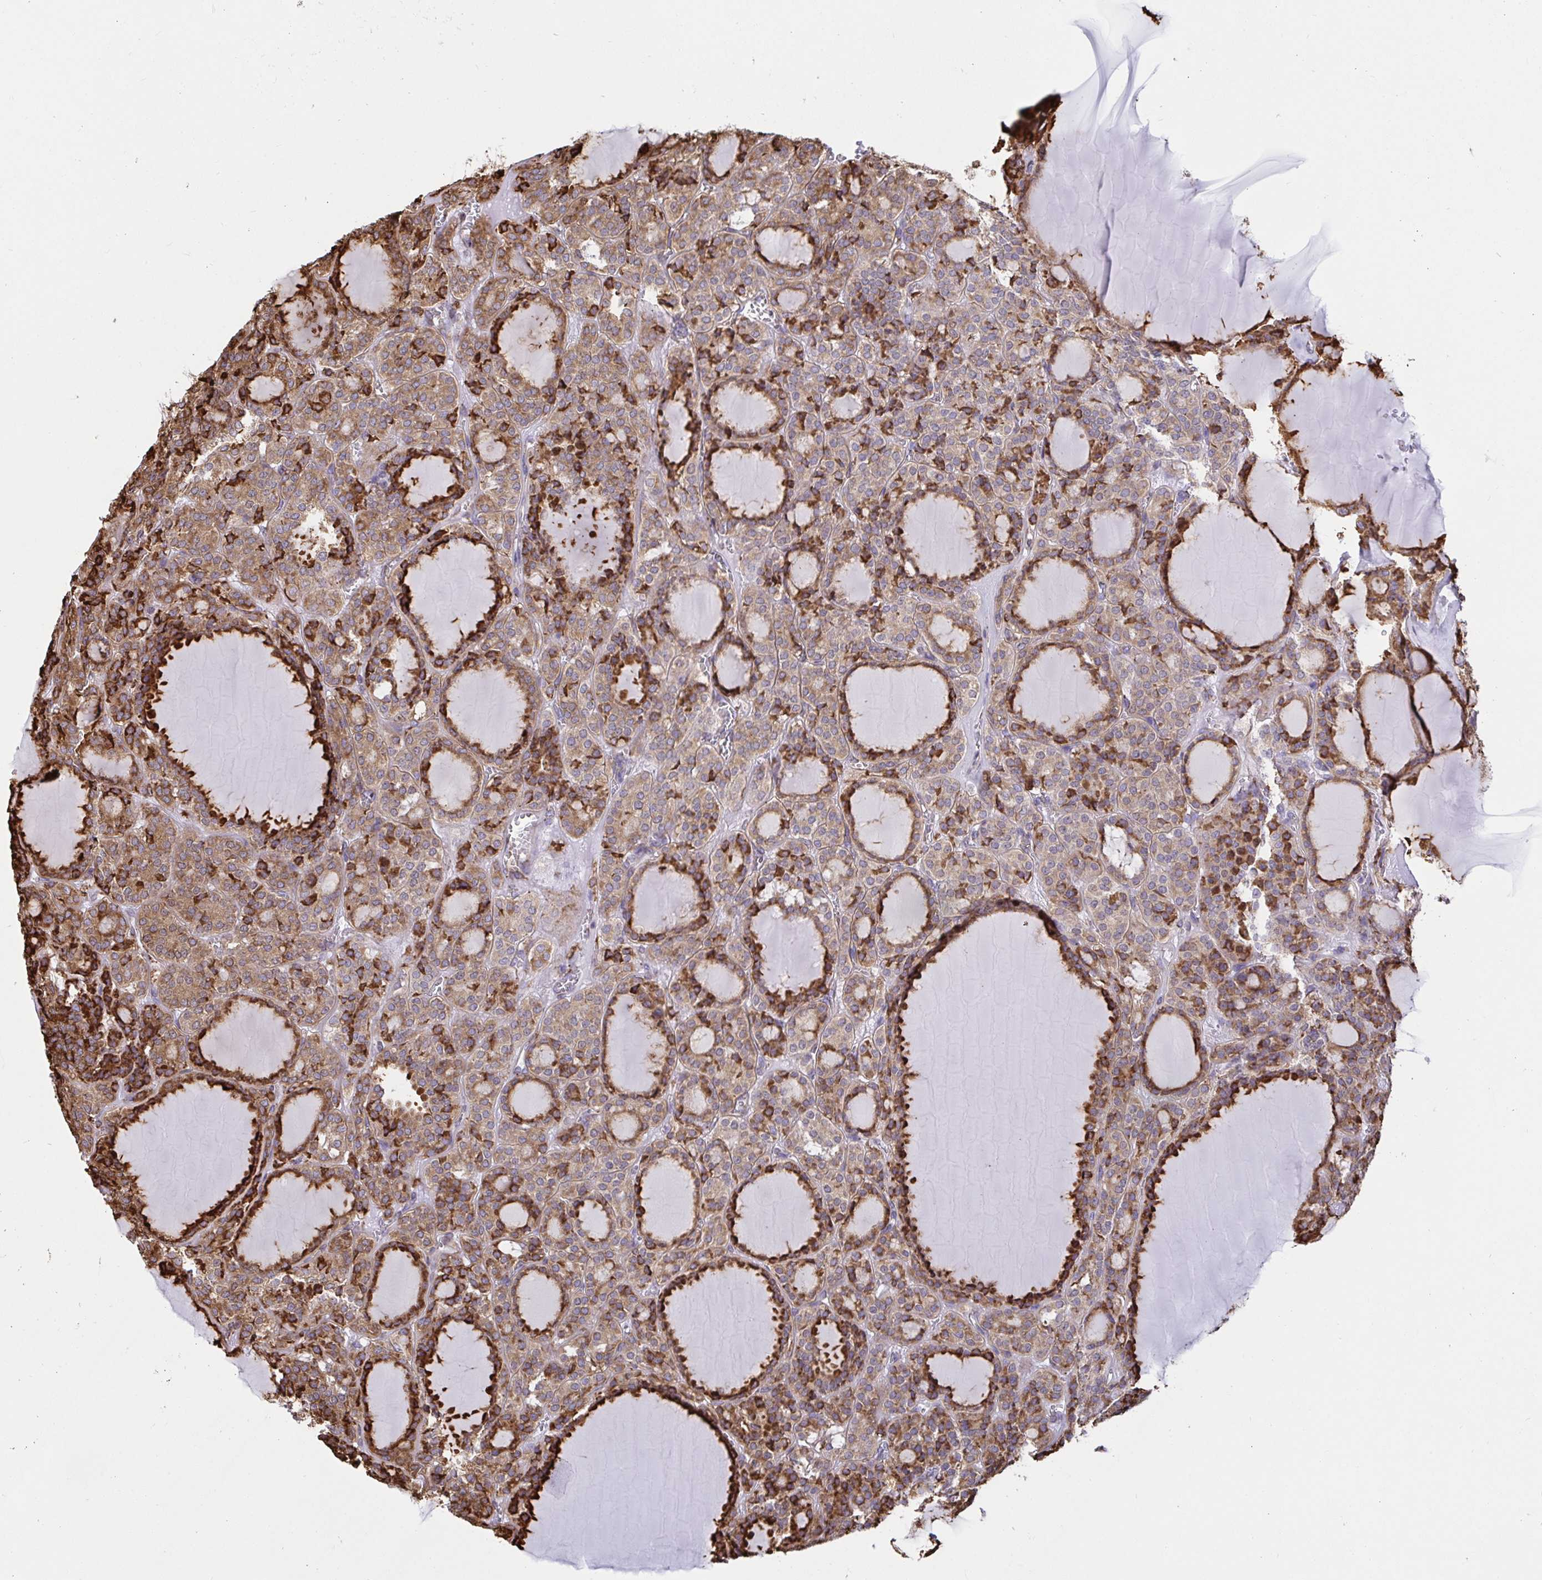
{"staining": {"intensity": "moderate", "quantity": ">75%", "location": "cytoplasmic/membranous"}, "tissue": "thyroid cancer", "cell_type": "Tumor cells", "image_type": "cancer", "snomed": [{"axis": "morphology", "description": "Follicular adenoma carcinoma, NOS"}, {"axis": "topography", "description": "Thyroid gland"}], "caption": "Protein analysis of thyroid cancer (follicular adenoma carcinoma) tissue exhibits moderate cytoplasmic/membranous staining in about >75% of tumor cells. (DAB = brown stain, brightfield microscopy at high magnification).", "gene": "CLGN", "patient": {"sex": "female", "age": 63}}